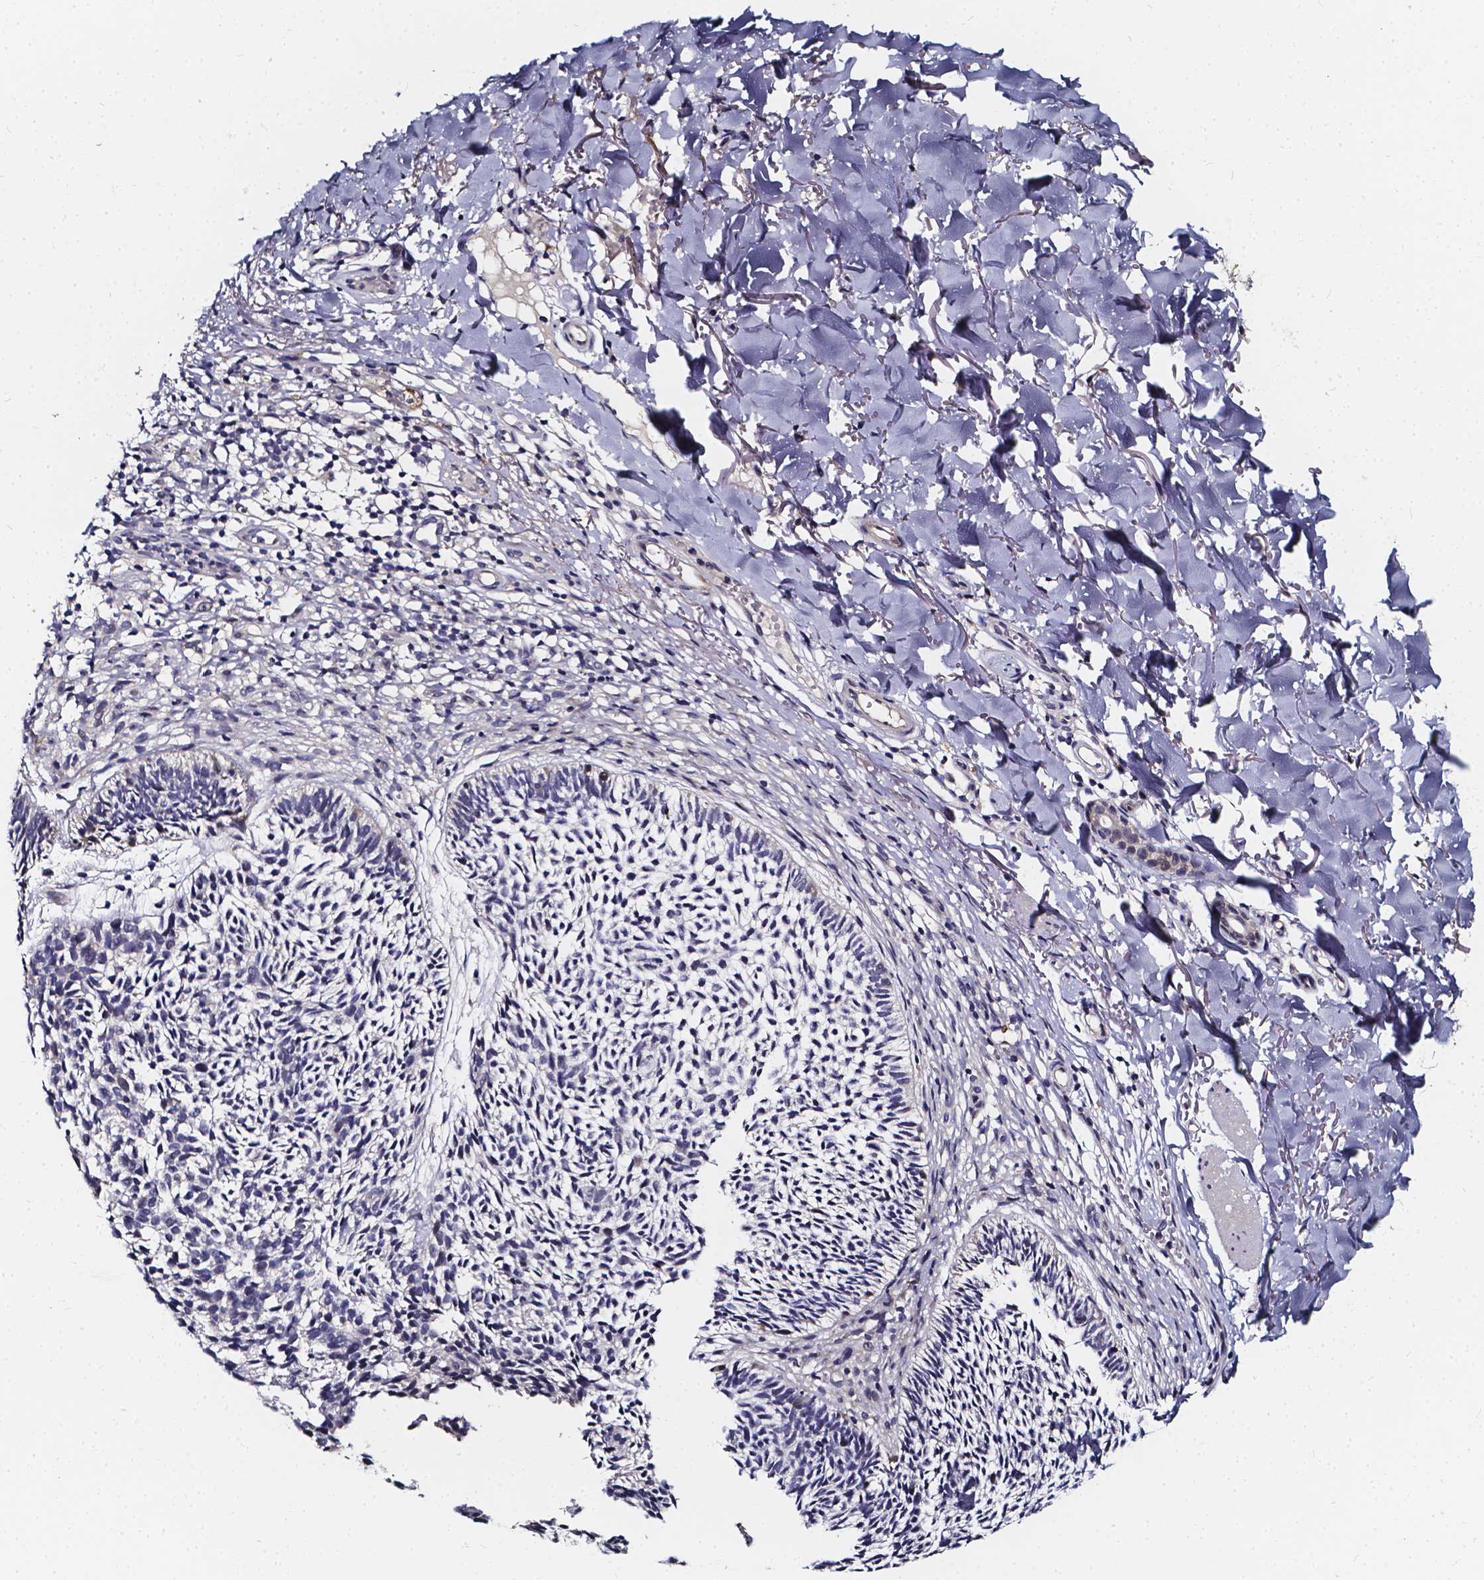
{"staining": {"intensity": "negative", "quantity": "none", "location": "none"}, "tissue": "skin cancer", "cell_type": "Tumor cells", "image_type": "cancer", "snomed": [{"axis": "morphology", "description": "Basal cell carcinoma"}, {"axis": "topography", "description": "Skin"}], "caption": "Basal cell carcinoma (skin) was stained to show a protein in brown. There is no significant expression in tumor cells.", "gene": "SOWAHA", "patient": {"sex": "male", "age": 78}}